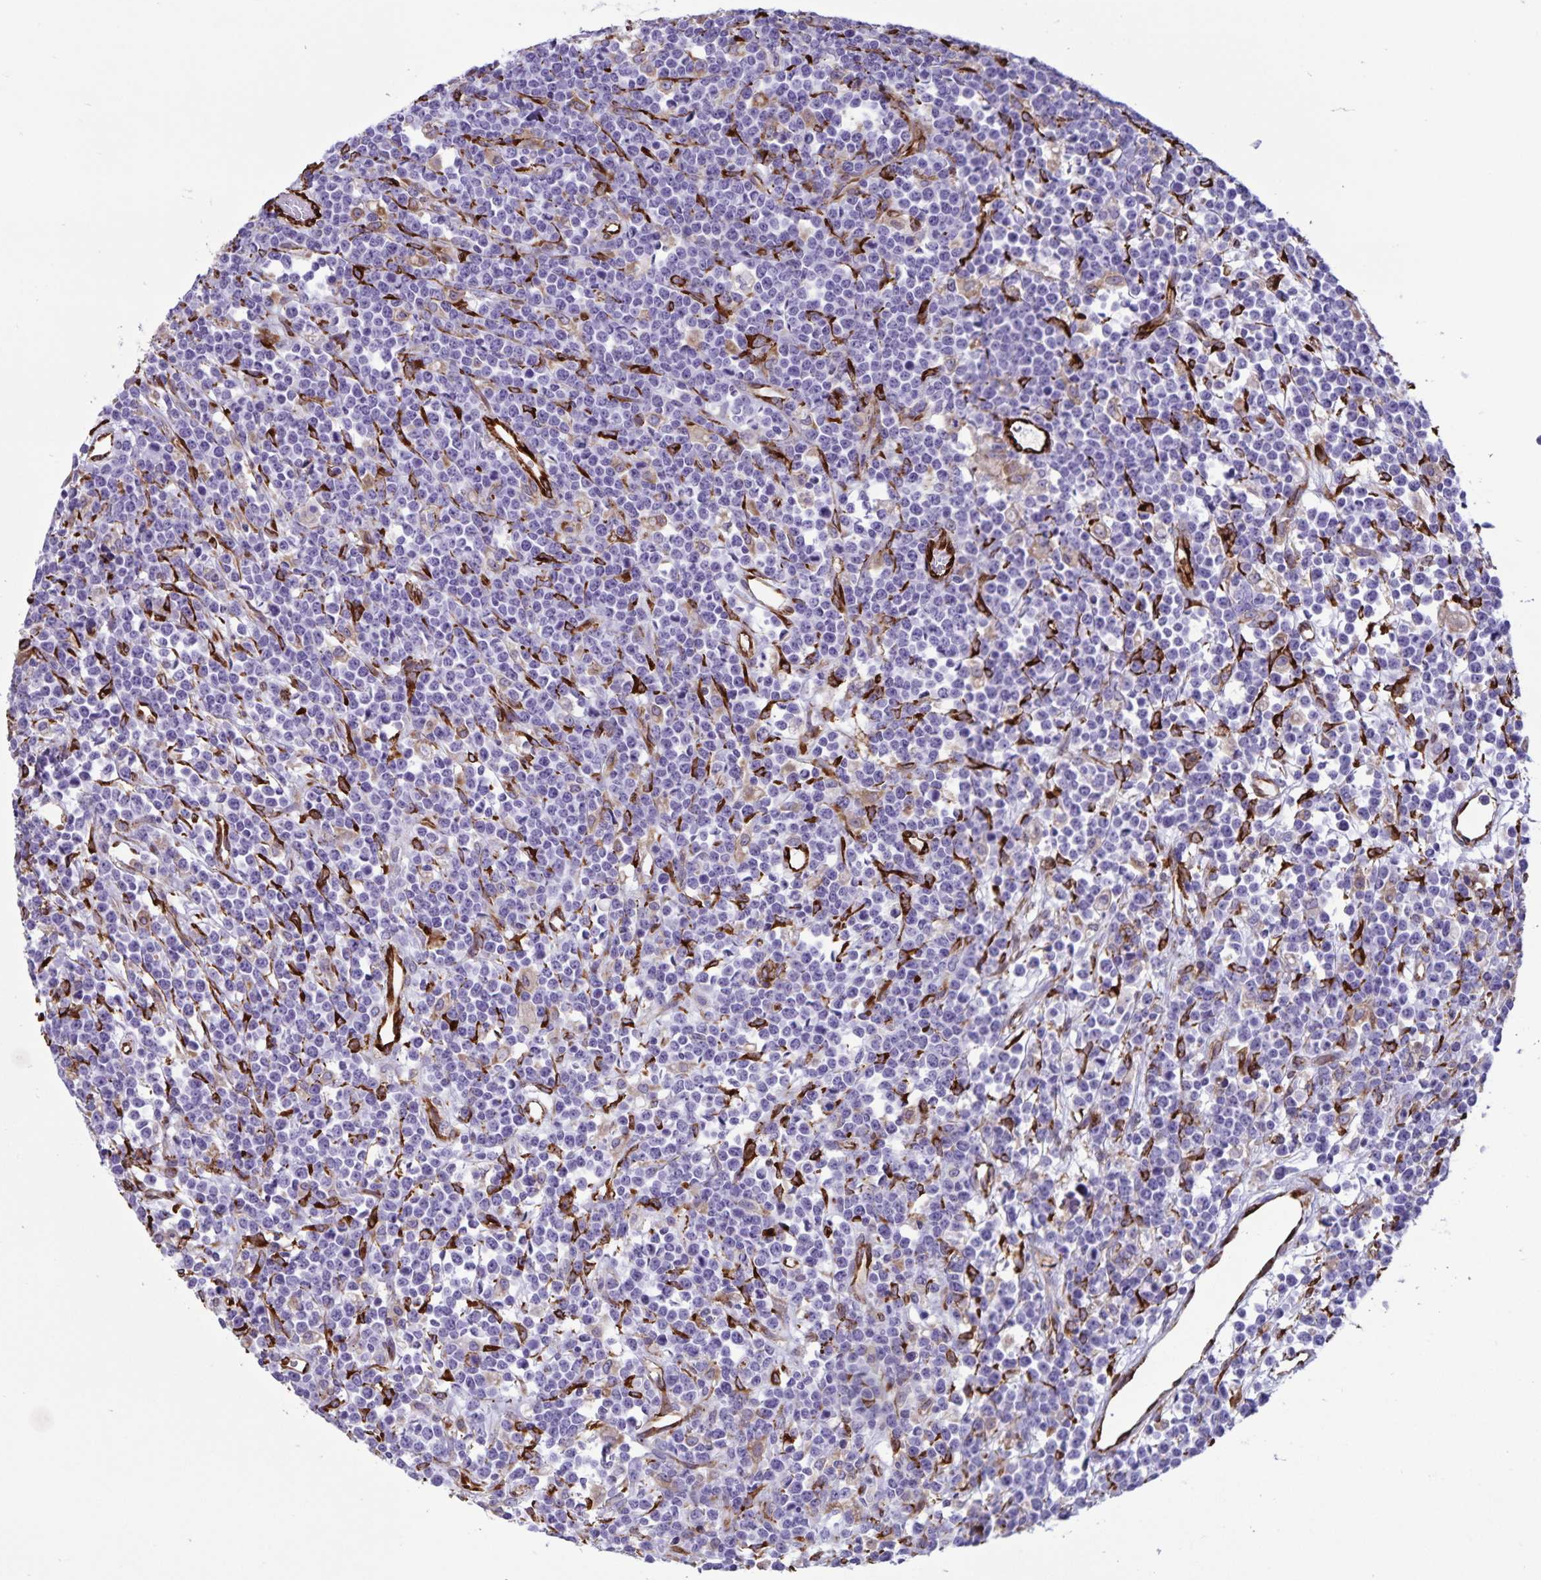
{"staining": {"intensity": "negative", "quantity": "none", "location": "none"}, "tissue": "lymphoma", "cell_type": "Tumor cells", "image_type": "cancer", "snomed": [{"axis": "morphology", "description": "Malignant lymphoma, non-Hodgkin's type, High grade"}, {"axis": "topography", "description": "Ovary"}], "caption": "Immunohistochemistry photomicrograph of lymphoma stained for a protein (brown), which reveals no staining in tumor cells.", "gene": "RCN1", "patient": {"sex": "female", "age": 56}}